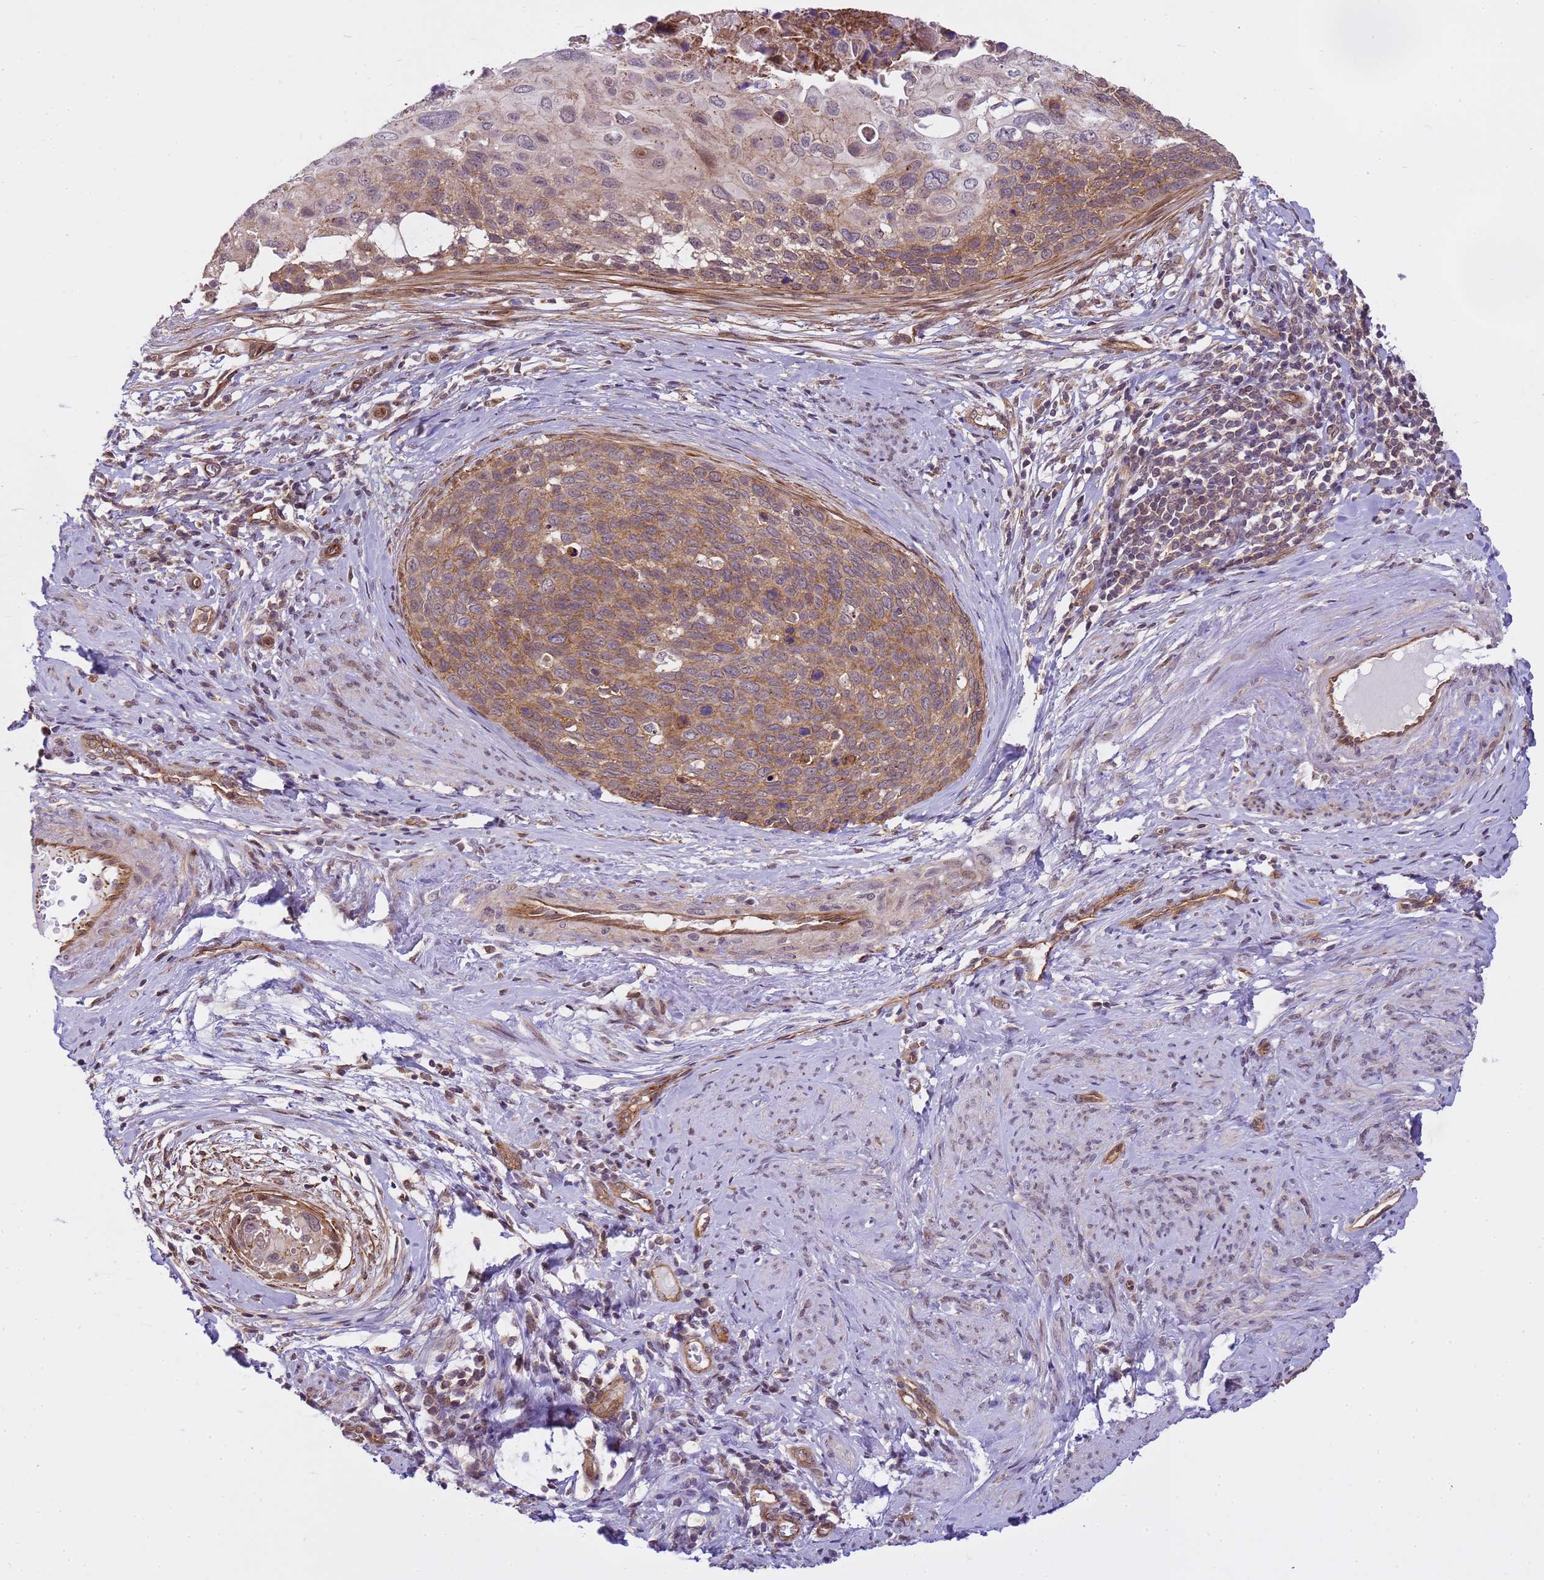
{"staining": {"intensity": "weak", "quantity": ">75%", "location": "cytoplasmic/membranous"}, "tissue": "cervical cancer", "cell_type": "Tumor cells", "image_type": "cancer", "snomed": [{"axis": "morphology", "description": "Squamous cell carcinoma, NOS"}, {"axis": "topography", "description": "Cervix"}], "caption": "Brown immunohistochemical staining in cervical squamous cell carcinoma reveals weak cytoplasmic/membranous expression in approximately >75% of tumor cells.", "gene": "EMC2", "patient": {"sex": "female", "age": 80}}